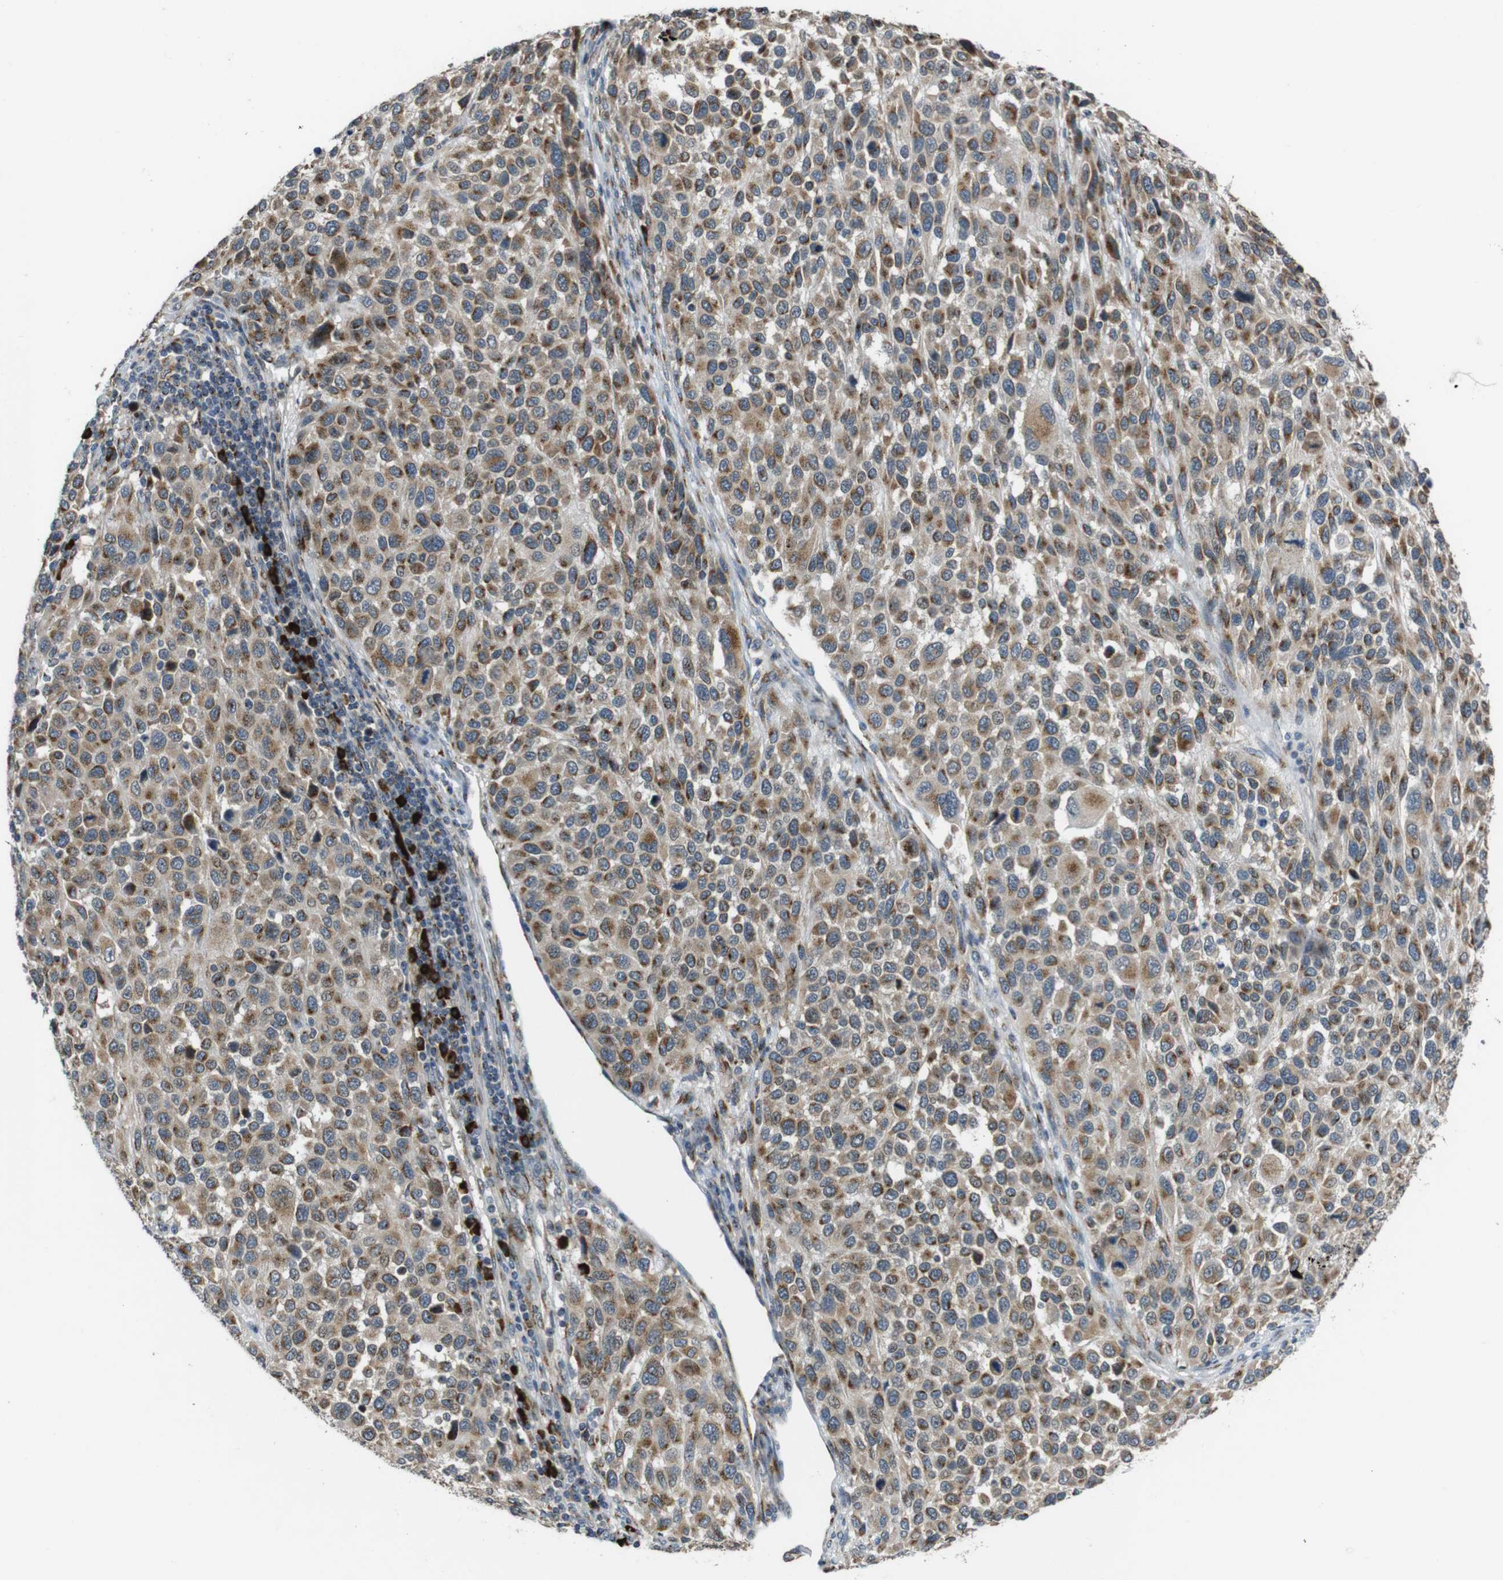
{"staining": {"intensity": "moderate", "quantity": ">75%", "location": "cytoplasmic/membranous"}, "tissue": "melanoma", "cell_type": "Tumor cells", "image_type": "cancer", "snomed": [{"axis": "morphology", "description": "Malignant melanoma, Metastatic site"}, {"axis": "topography", "description": "Lymph node"}], "caption": "The immunohistochemical stain highlights moderate cytoplasmic/membranous expression in tumor cells of melanoma tissue.", "gene": "ZFPL1", "patient": {"sex": "male", "age": 61}}